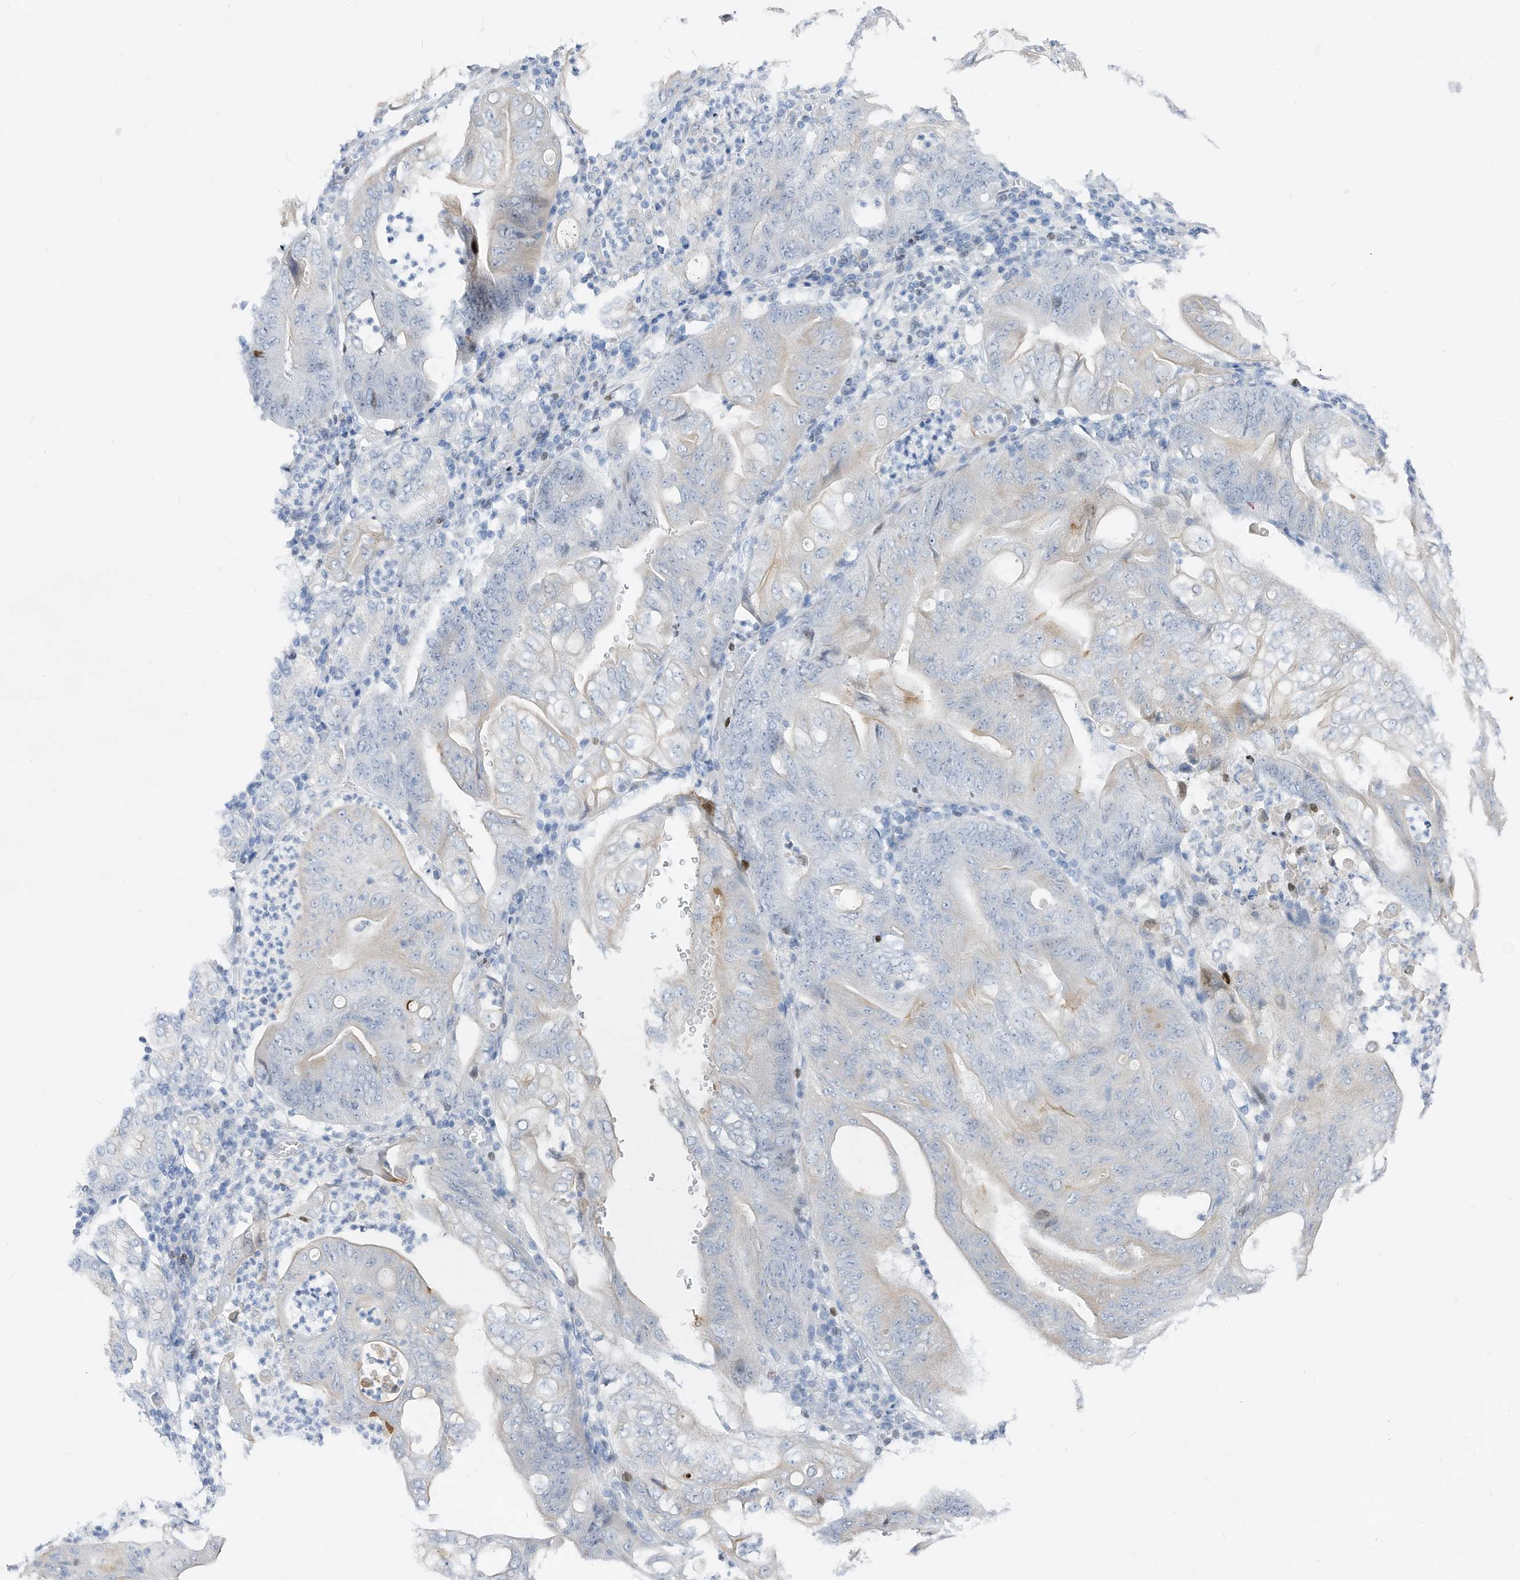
{"staining": {"intensity": "negative", "quantity": "none", "location": "none"}, "tissue": "stomach cancer", "cell_type": "Tumor cells", "image_type": "cancer", "snomed": [{"axis": "morphology", "description": "Adenocarcinoma, NOS"}, {"axis": "topography", "description": "Stomach"}], "caption": "Stomach adenocarcinoma was stained to show a protein in brown. There is no significant staining in tumor cells.", "gene": "FRS3", "patient": {"sex": "female", "age": 73}}